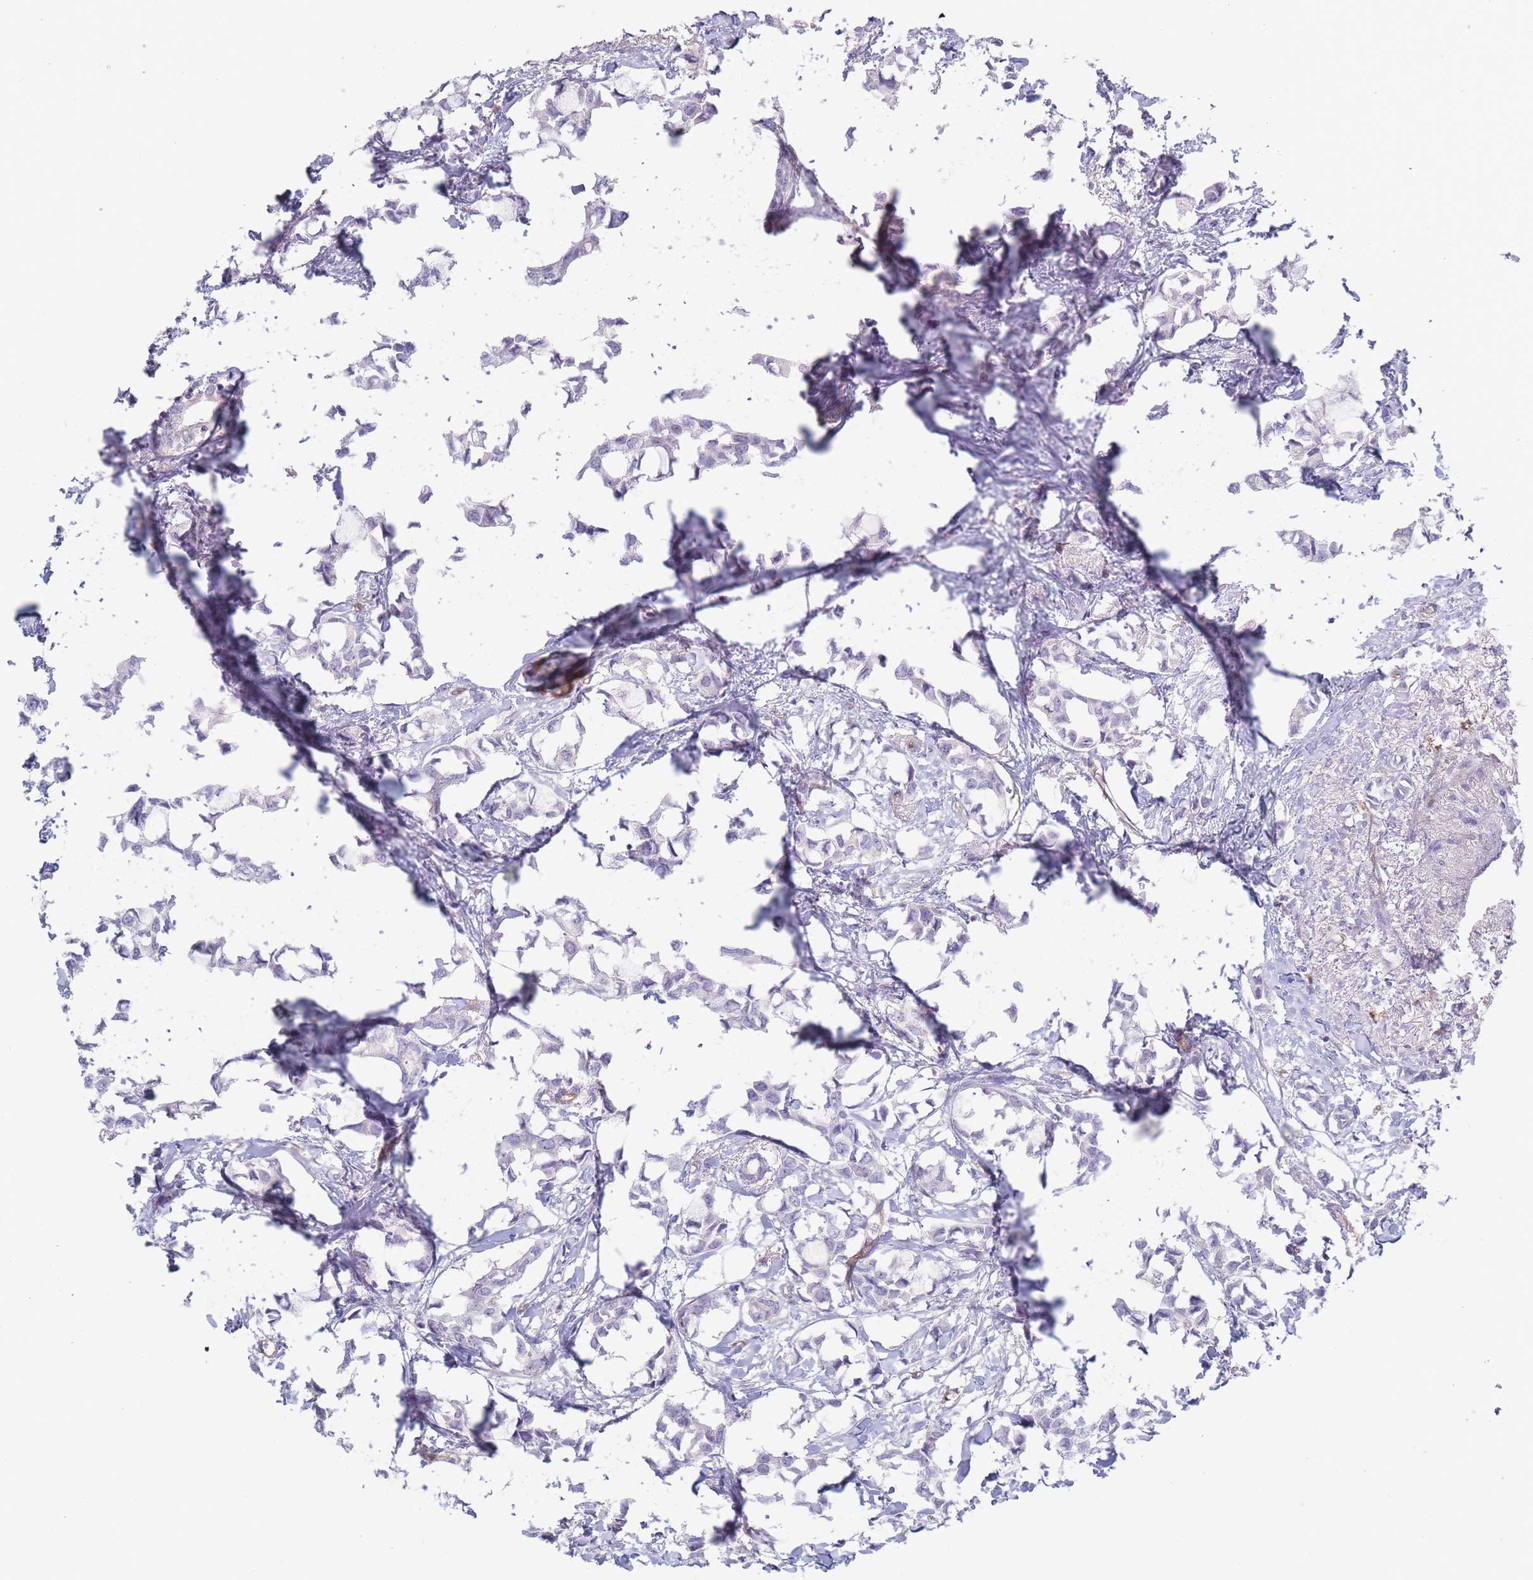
{"staining": {"intensity": "negative", "quantity": "none", "location": "none"}, "tissue": "breast cancer", "cell_type": "Tumor cells", "image_type": "cancer", "snomed": [{"axis": "morphology", "description": "Duct carcinoma"}, {"axis": "topography", "description": "Breast"}], "caption": "There is no significant expression in tumor cells of breast infiltrating ductal carcinoma.", "gene": "PLPP1", "patient": {"sex": "female", "age": 73}}